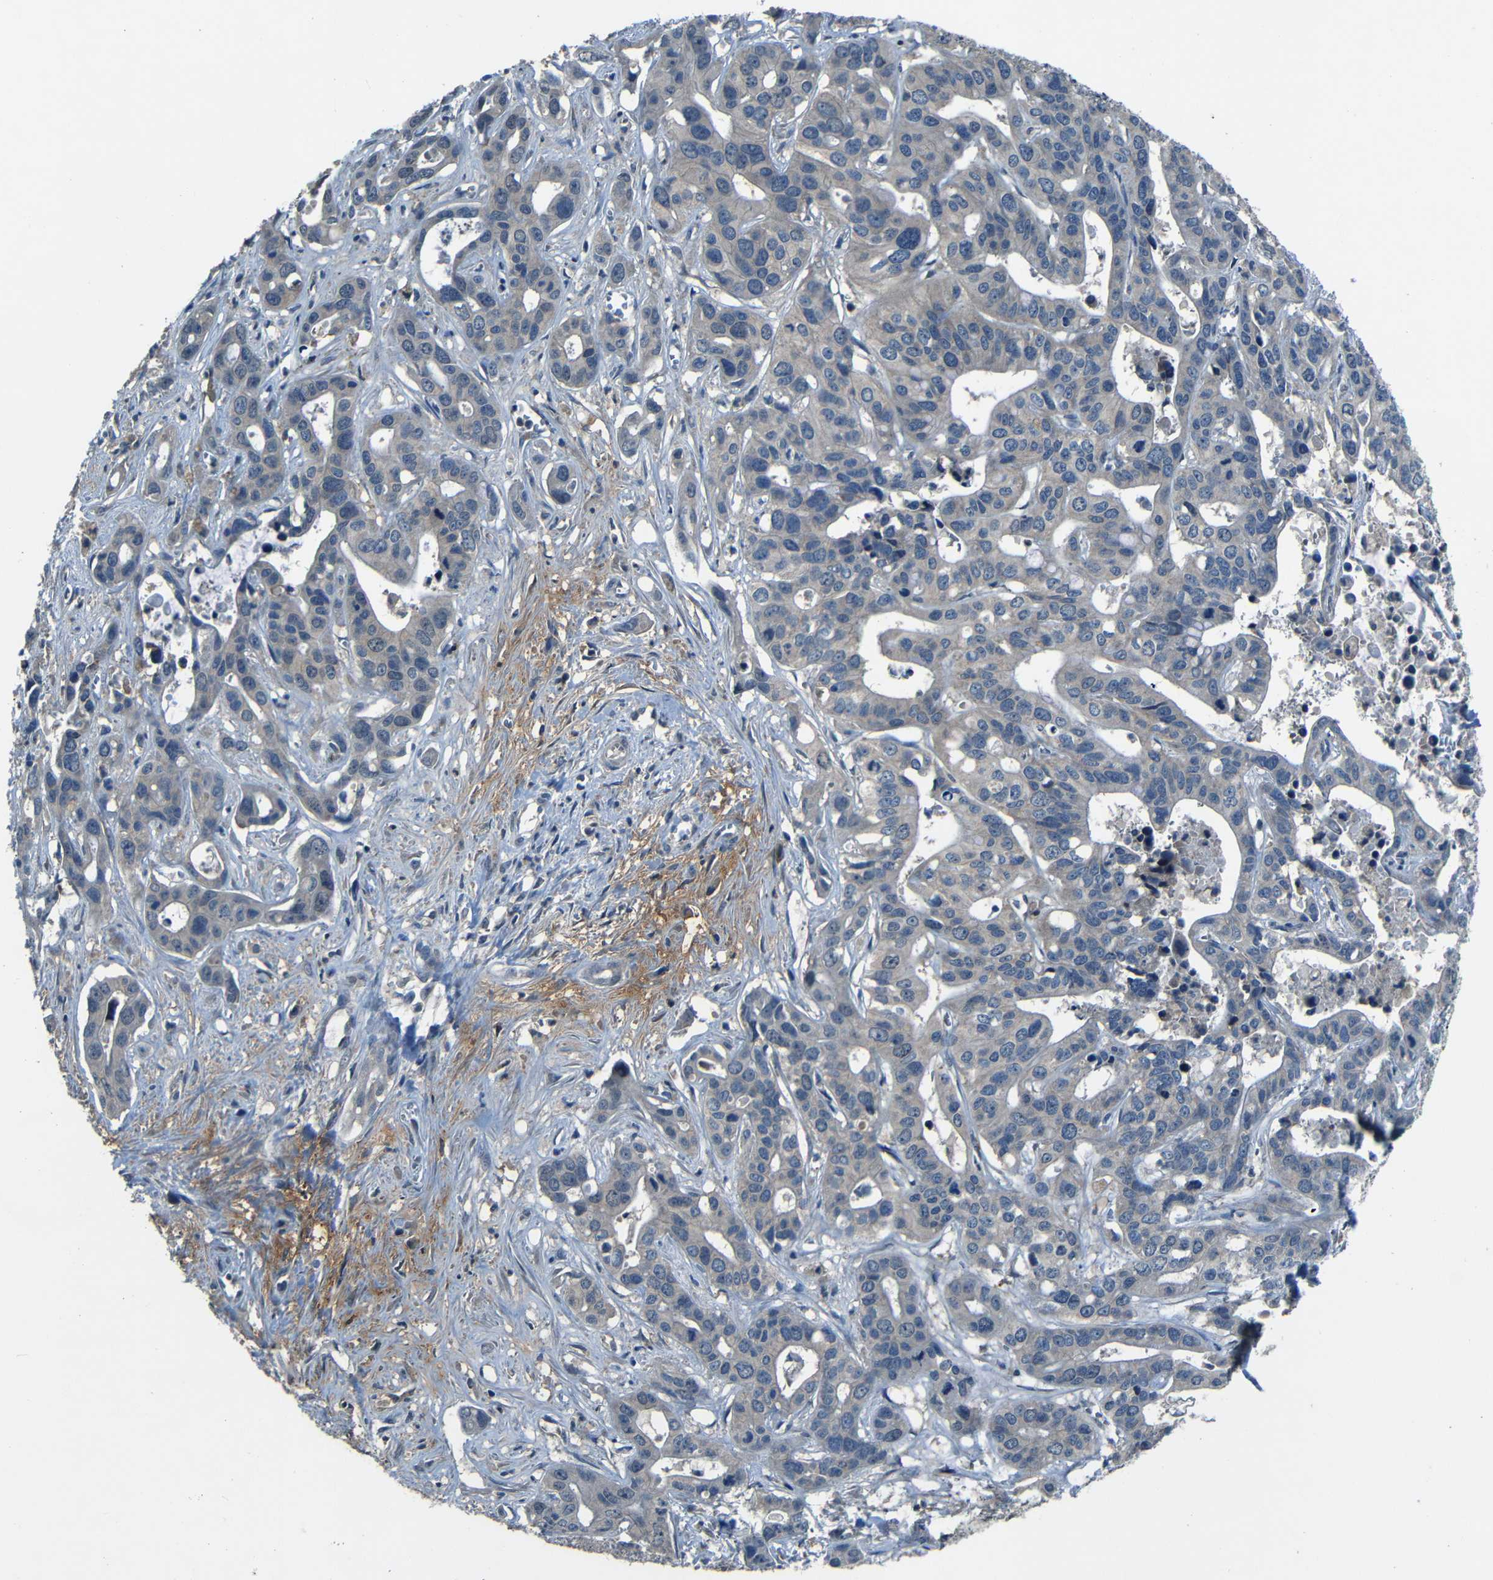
{"staining": {"intensity": "negative", "quantity": "none", "location": "none"}, "tissue": "liver cancer", "cell_type": "Tumor cells", "image_type": "cancer", "snomed": [{"axis": "morphology", "description": "Cholangiocarcinoma"}, {"axis": "topography", "description": "Liver"}], "caption": "The photomicrograph reveals no significant staining in tumor cells of liver cholangiocarcinoma.", "gene": "SLA", "patient": {"sex": "female", "age": 65}}